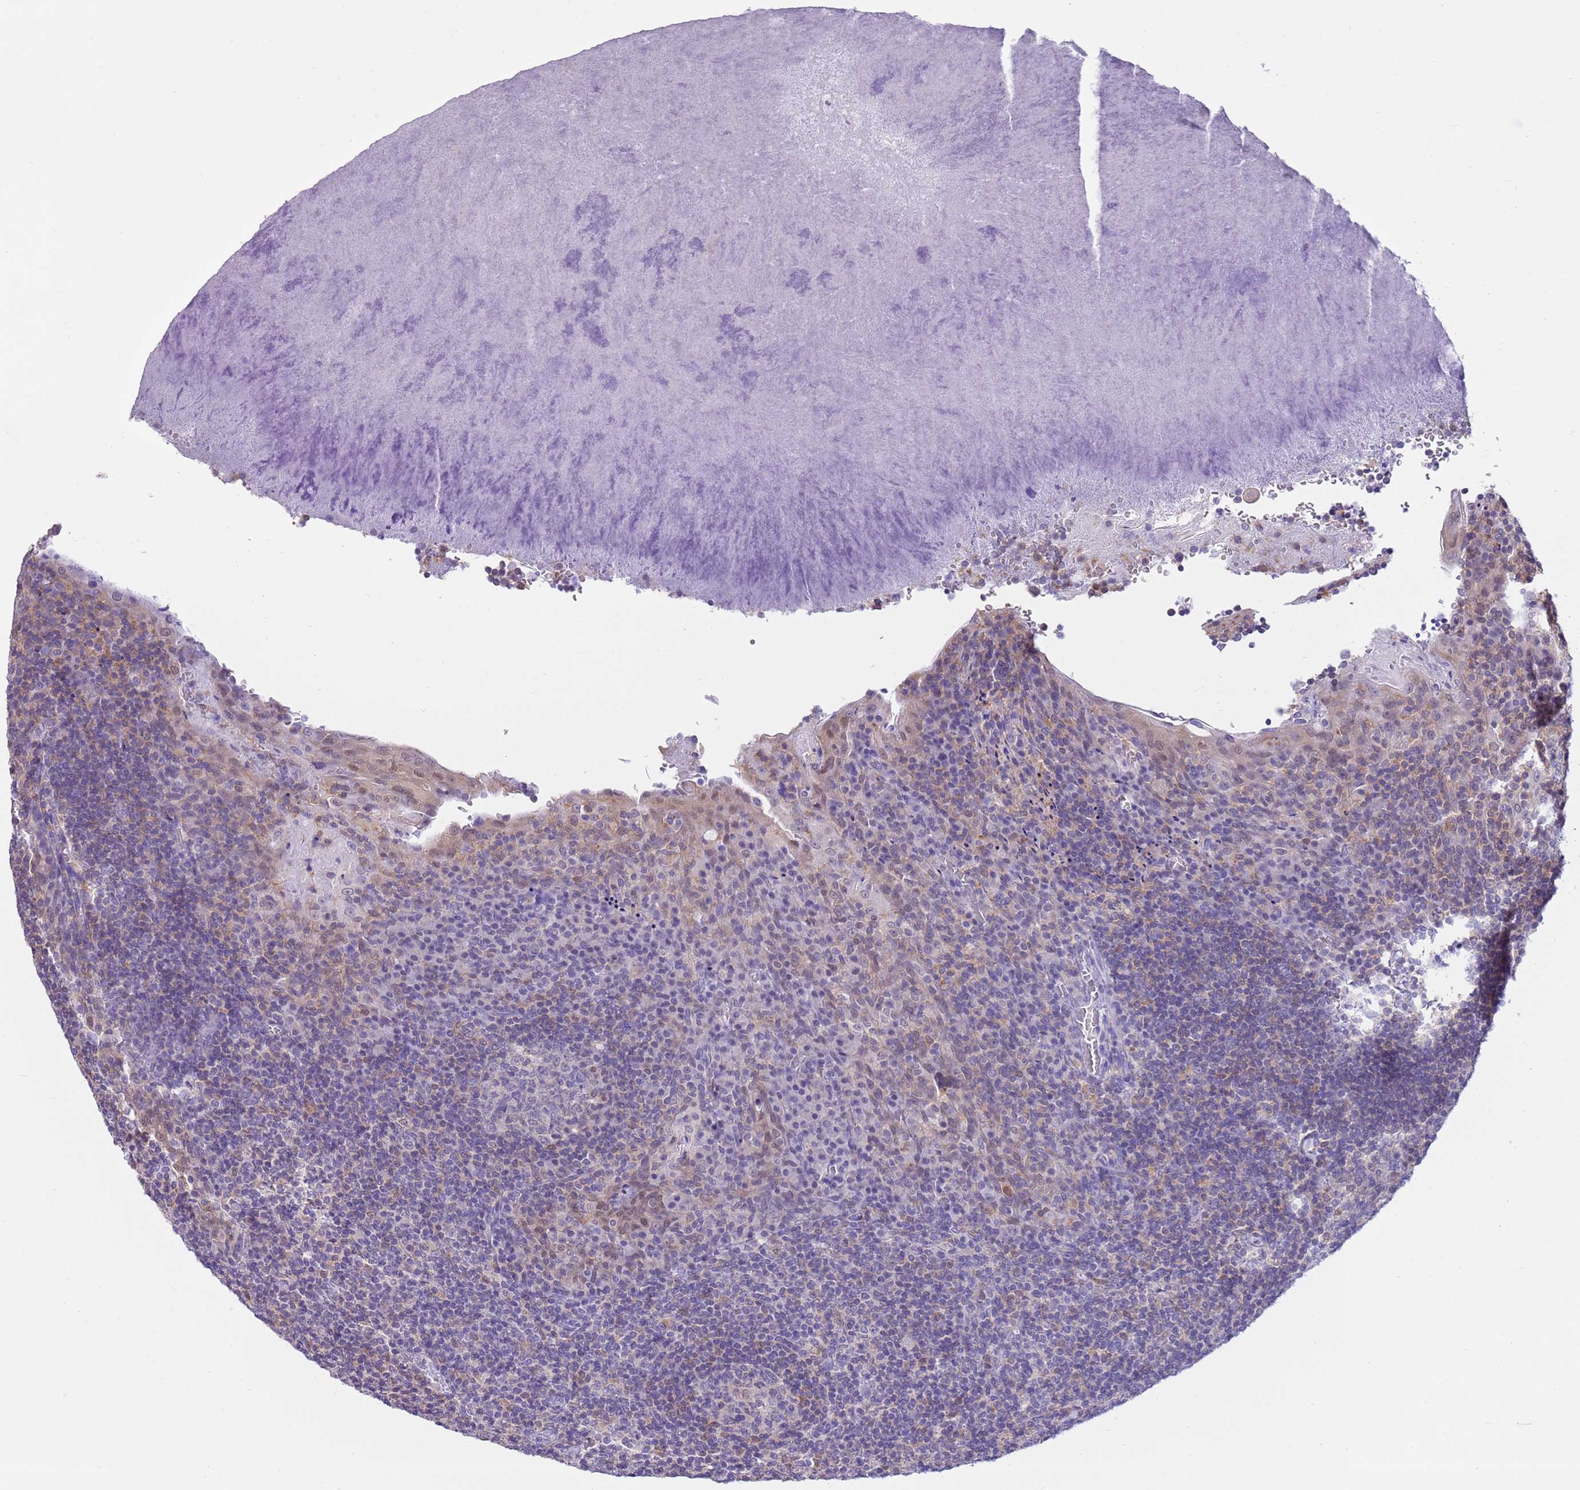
{"staining": {"intensity": "negative", "quantity": "none", "location": "none"}, "tissue": "tonsil", "cell_type": "Germinal center cells", "image_type": "normal", "snomed": [{"axis": "morphology", "description": "Normal tissue, NOS"}, {"axis": "topography", "description": "Tonsil"}], "caption": "This is an IHC micrograph of benign tonsil. There is no expression in germinal center cells.", "gene": "DDI2", "patient": {"sex": "male", "age": 17}}